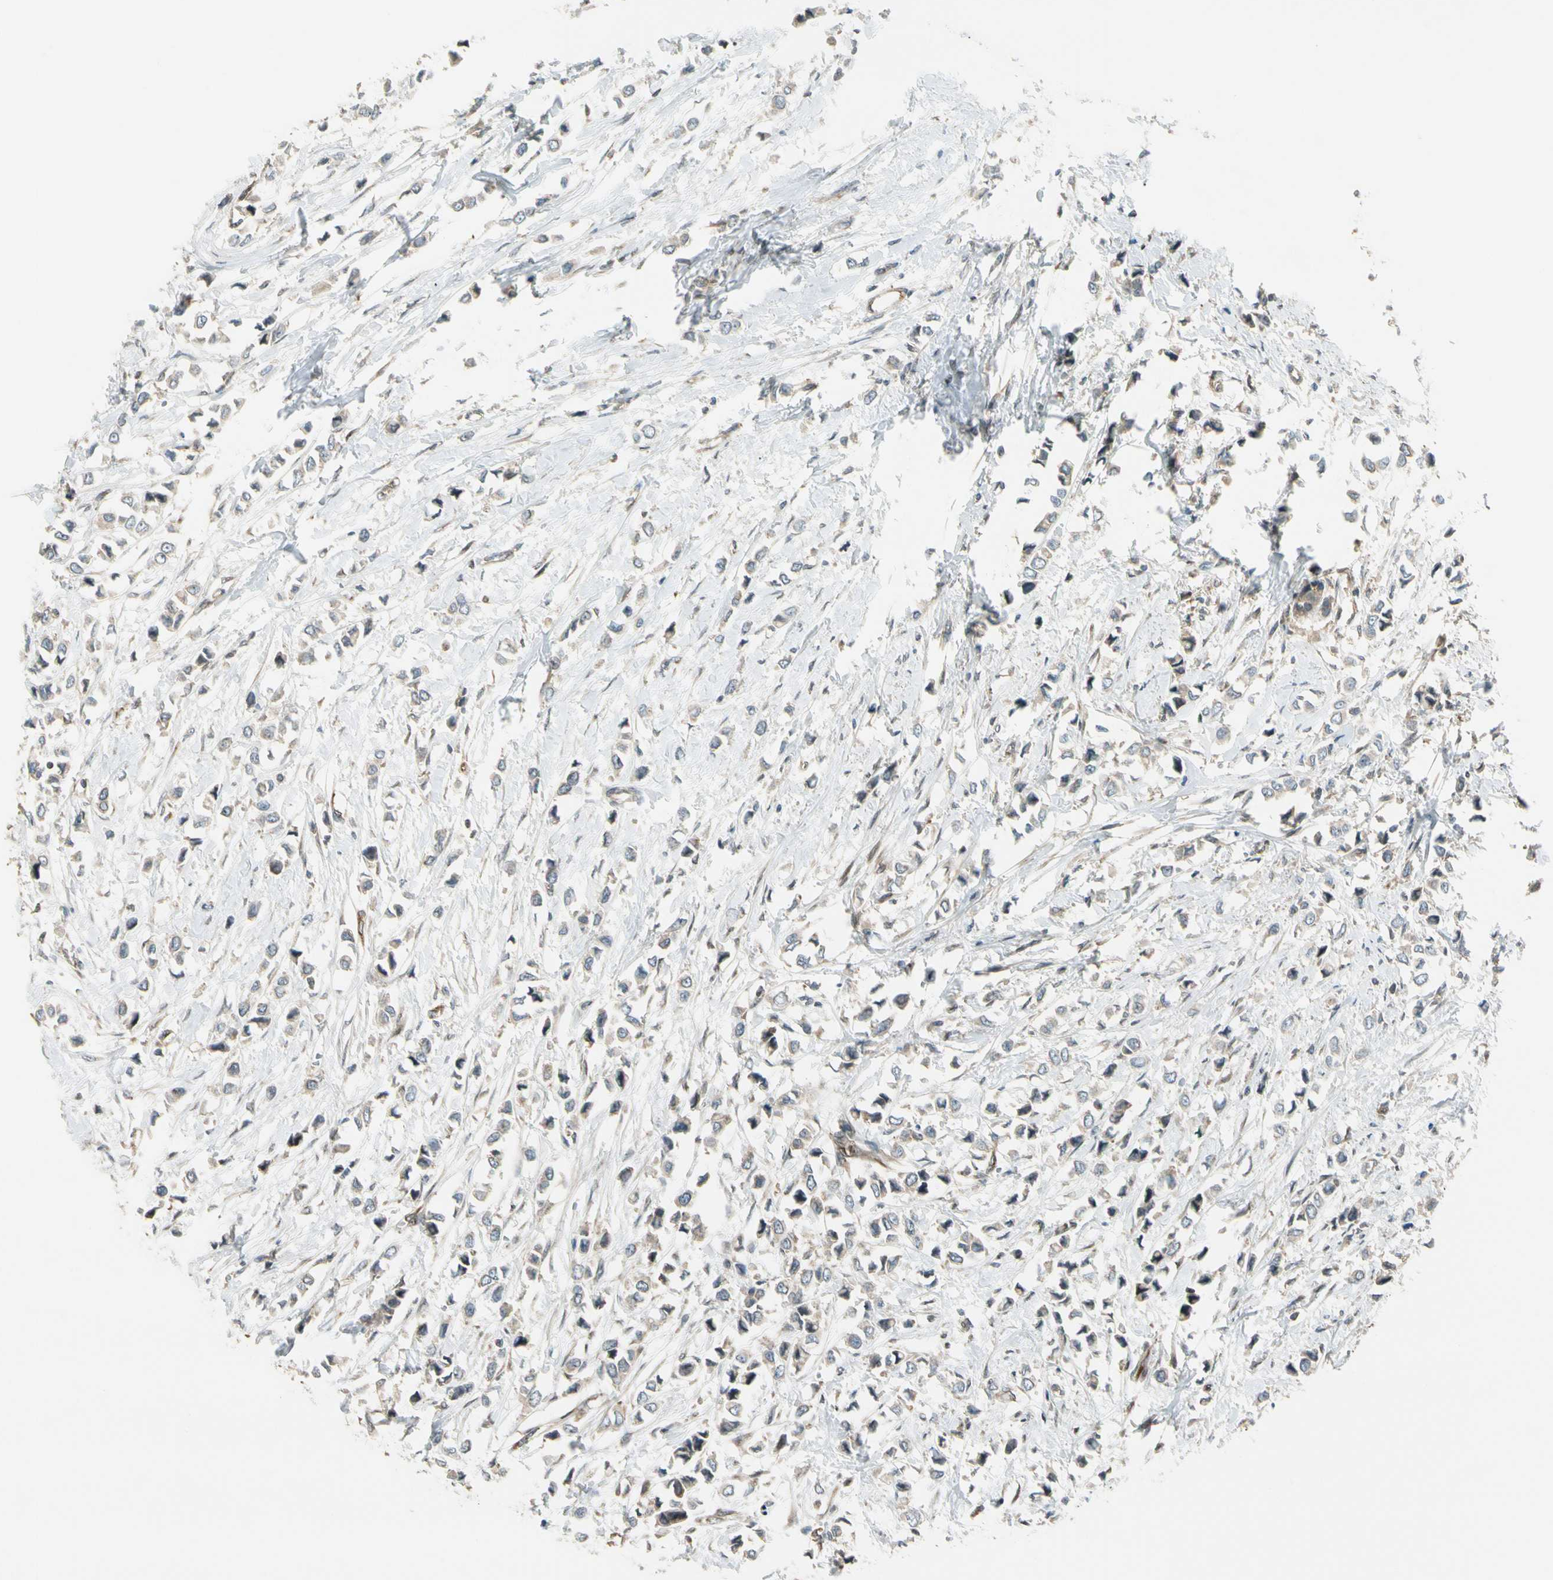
{"staining": {"intensity": "weak", "quantity": "25%-75%", "location": "cytoplasmic/membranous"}, "tissue": "breast cancer", "cell_type": "Tumor cells", "image_type": "cancer", "snomed": [{"axis": "morphology", "description": "Lobular carcinoma"}, {"axis": "topography", "description": "Breast"}], "caption": "This is an image of immunohistochemistry staining of breast cancer, which shows weak positivity in the cytoplasmic/membranous of tumor cells.", "gene": "TRIO", "patient": {"sex": "female", "age": 51}}